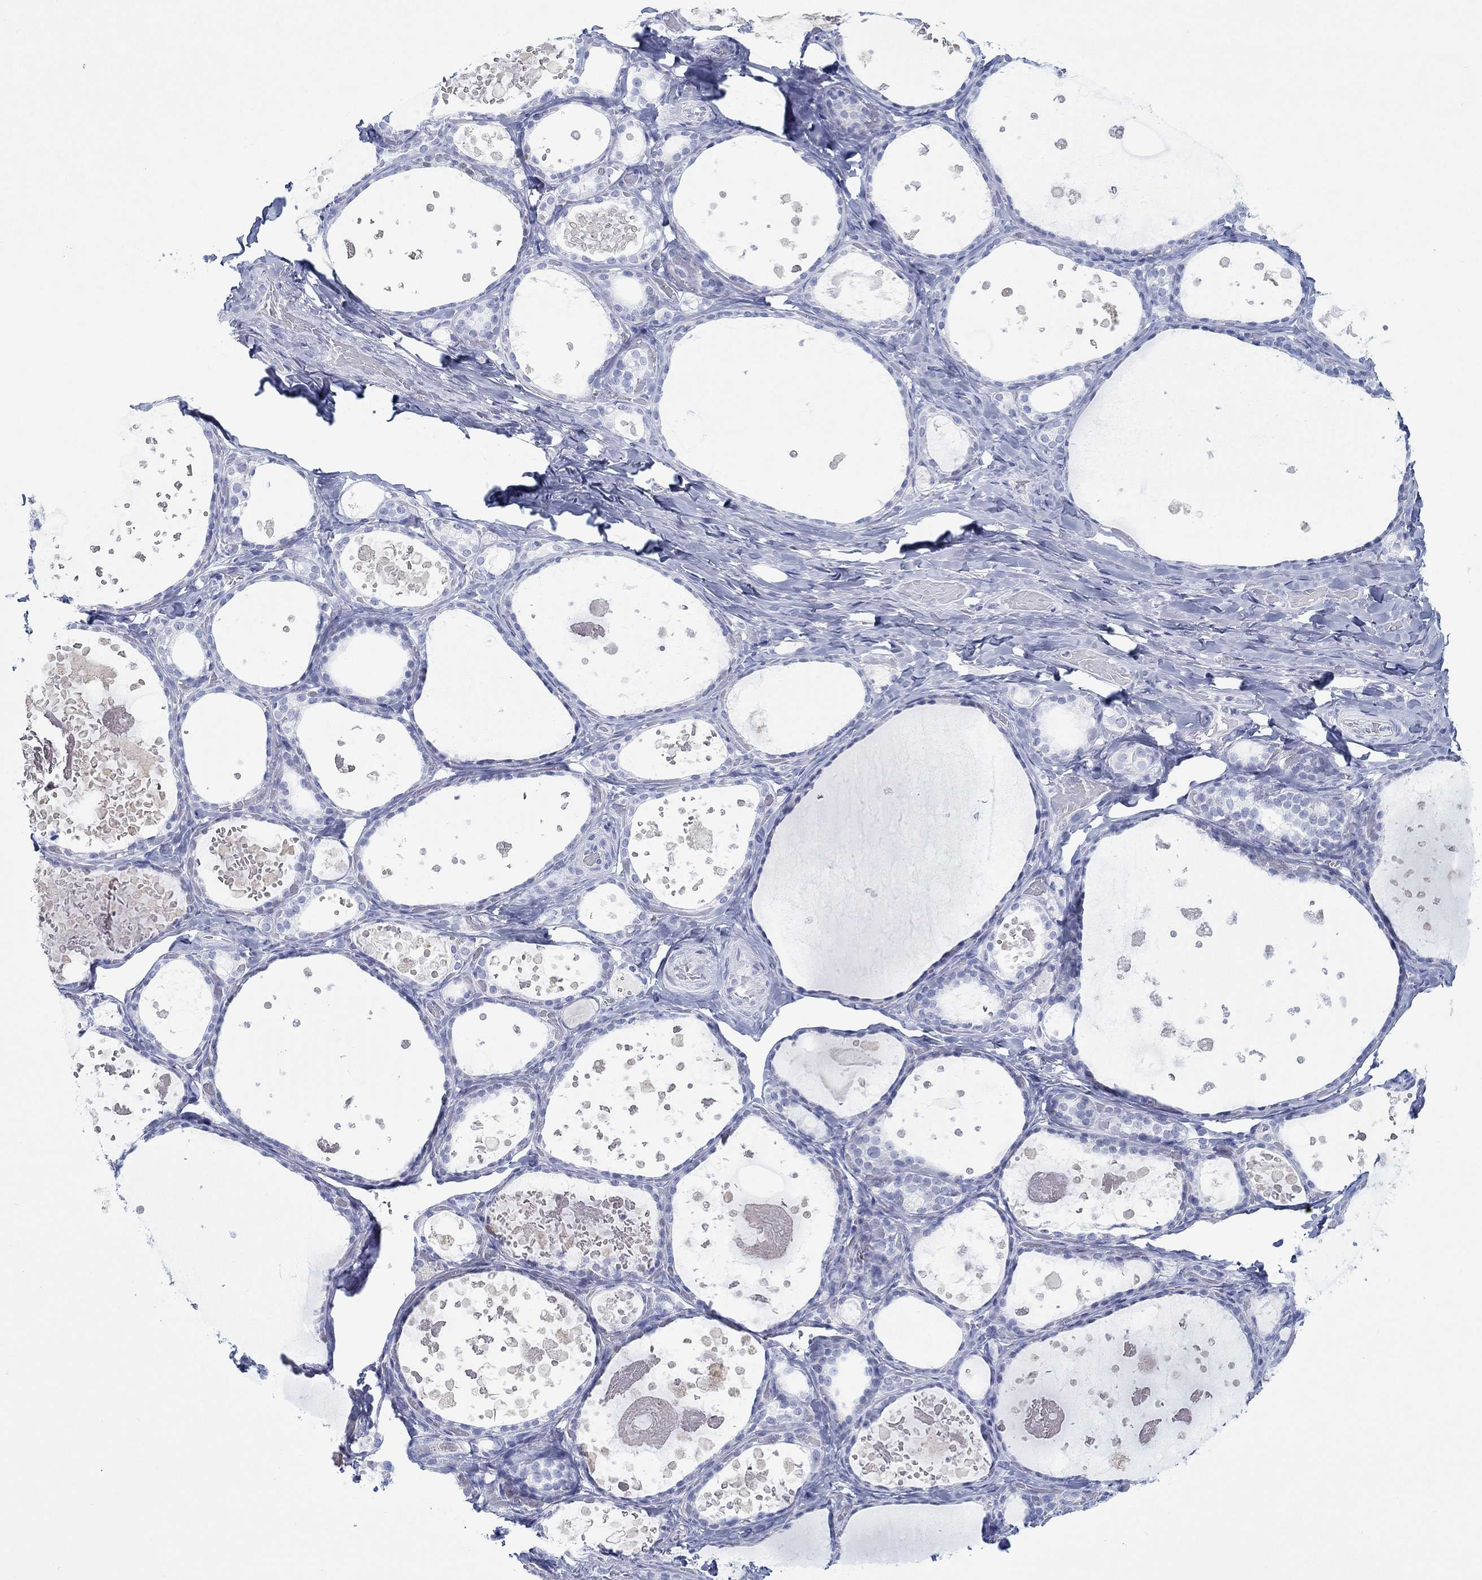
{"staining": {"intensity": "negative", "quantity": "none", "location": "none"}, "tissue": "thyroid gland", "cell_type": "Glandular cells", "image_type": "normal", "snomed": [{"axis": "morphology", "description": "Normal tissue, NOS"}, {"axis": "topography", "description": "Thyroid gland"}], "caption": "Immunohistochemistry (IHC) histopathology image of benign human thyroid gland stained for a protein (brown), which demonstrates no staining in glandular cells. Brightfield microscopy of immunohistochemistry stained with DAB (3,3'-diaminobenzidine) (brown) and hematoxylin (blue), captured at high magnification.", "gene": "PAX9", "patient": {"sex": "female", "age": 56}}